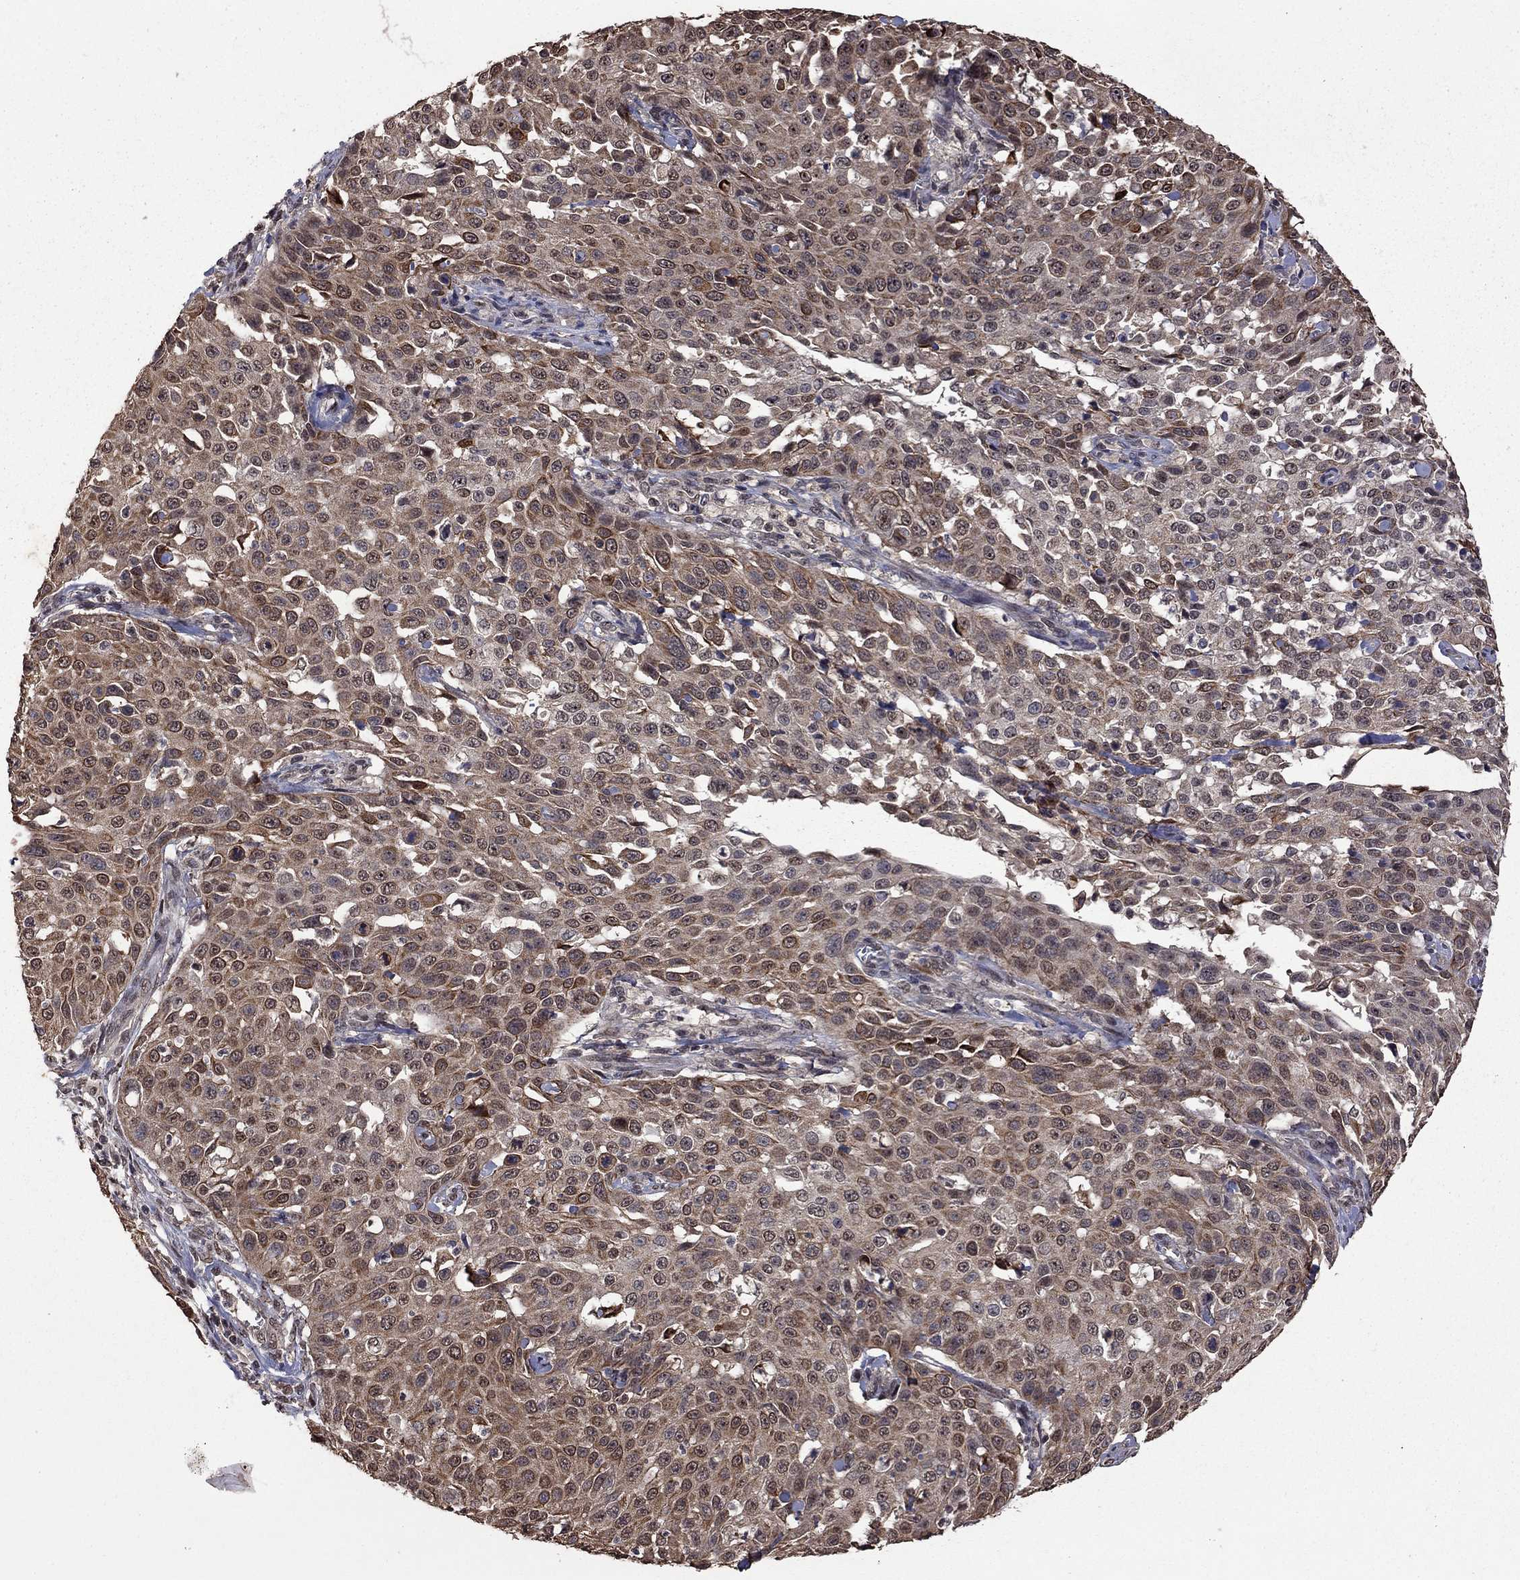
{"staining": {"intensity": "strong", "quantity": "25%-75%", "location": "cytoplasmic/membranous"}, "tissue": "cervical cancer", "cell_type": "Tumor cells", "image_type": "cancer", "snomed": [{"axis": "morphology", "description": "Squamous cell carcinoma, NOS"}, {"axis": "topography", "description": "Cervix"}], "caption": "Strong cytoplasmic/membranous protein expression is present in about 25%-75% of tumor cells in cervical squamous cell carcinoma.", "gene": "TSNARE1", "patient": {"sex": "female", "age": 26}}